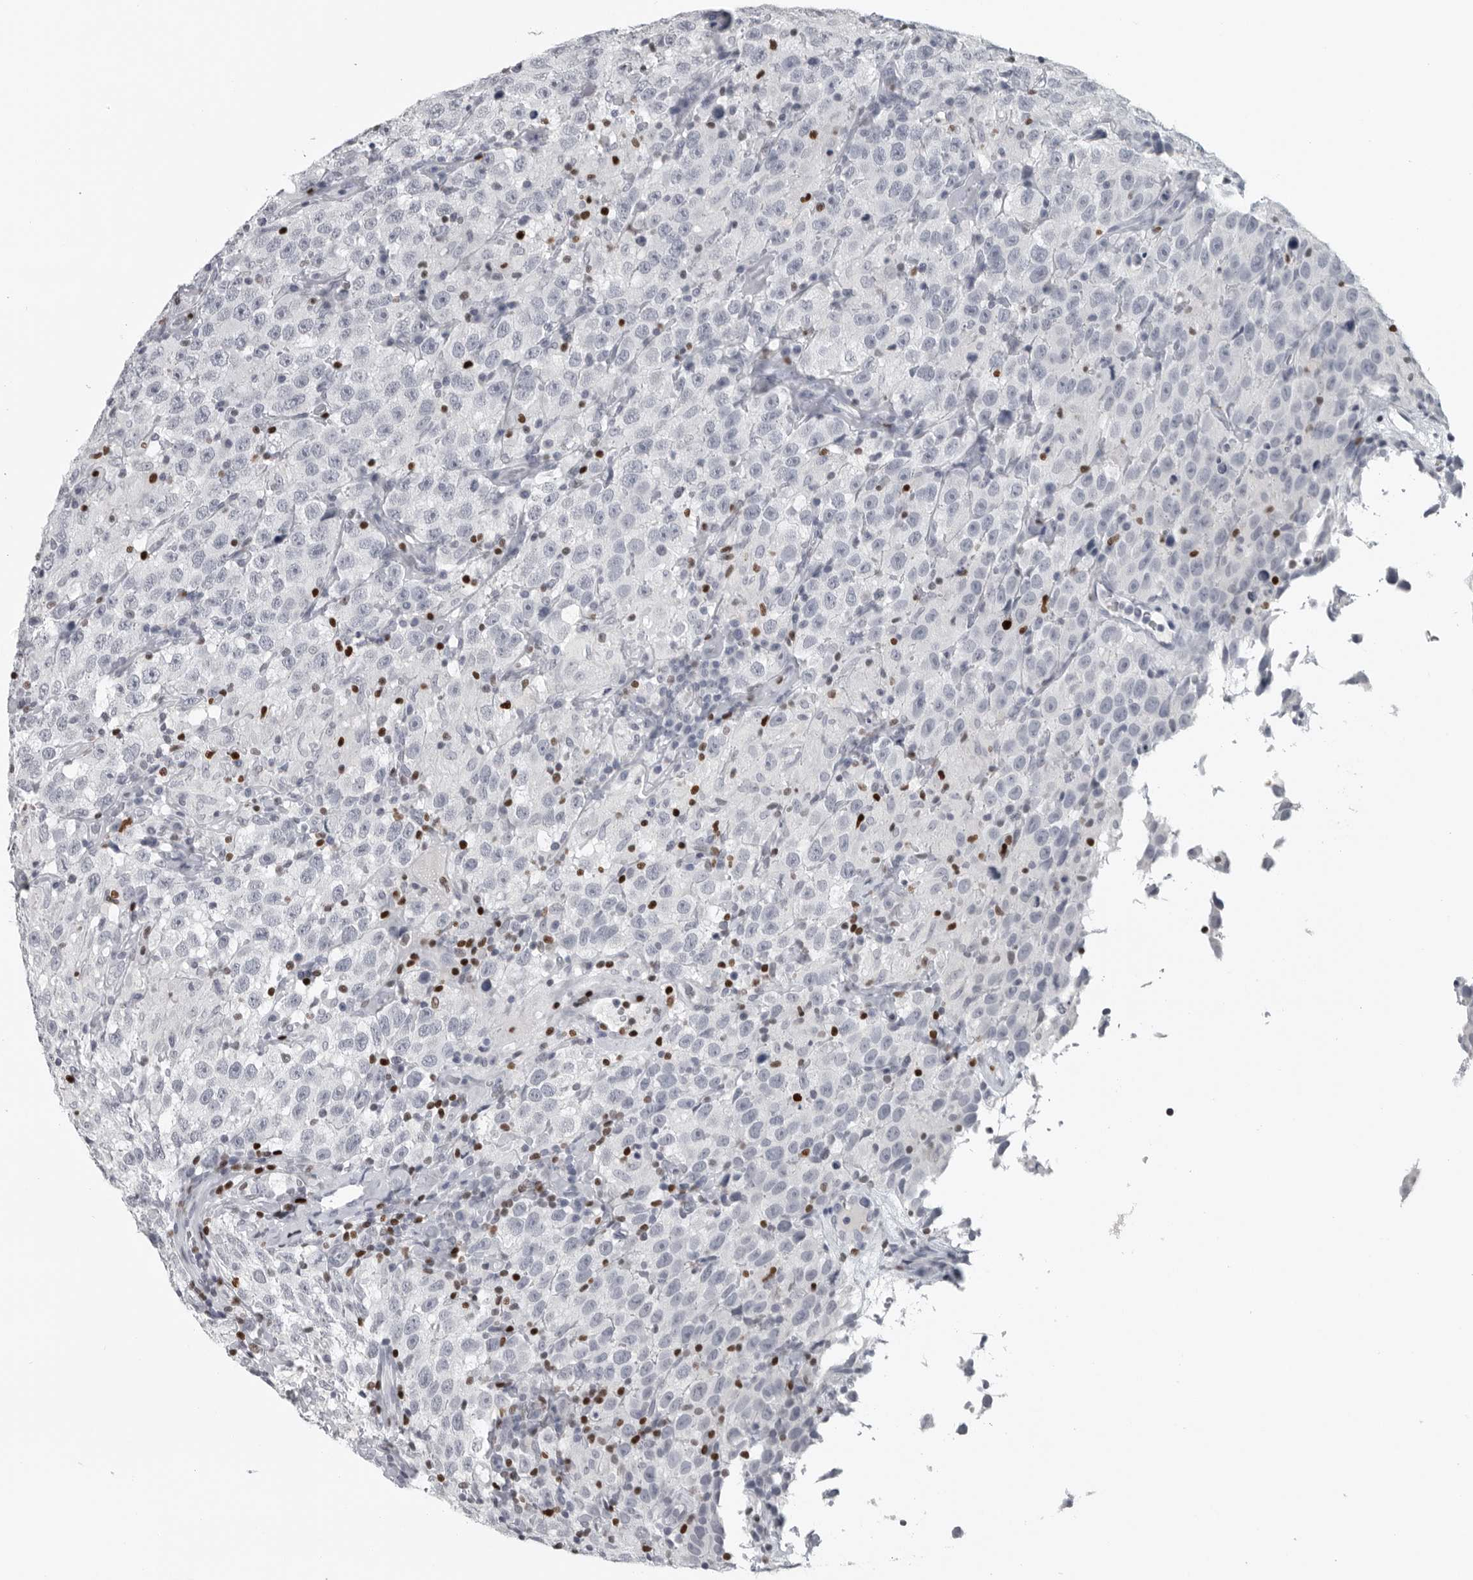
{"staining": {"intensity": "negative", "quantity": "none", "location": "none"}, "tissue": "testis cancer", "cell_type": "Tumor cells", "image_type": "cancer", "snomed": [{"axis": "morphology", "description": "Seminoma, NOS"}, {"axis": "topography", "description": "Testis"}], "caption": "The histopathology image displays no significant staining in tumor cells of seminoma (testis).", "gene": "SATB2", "patient": {"sex": "male", "age": 41}}